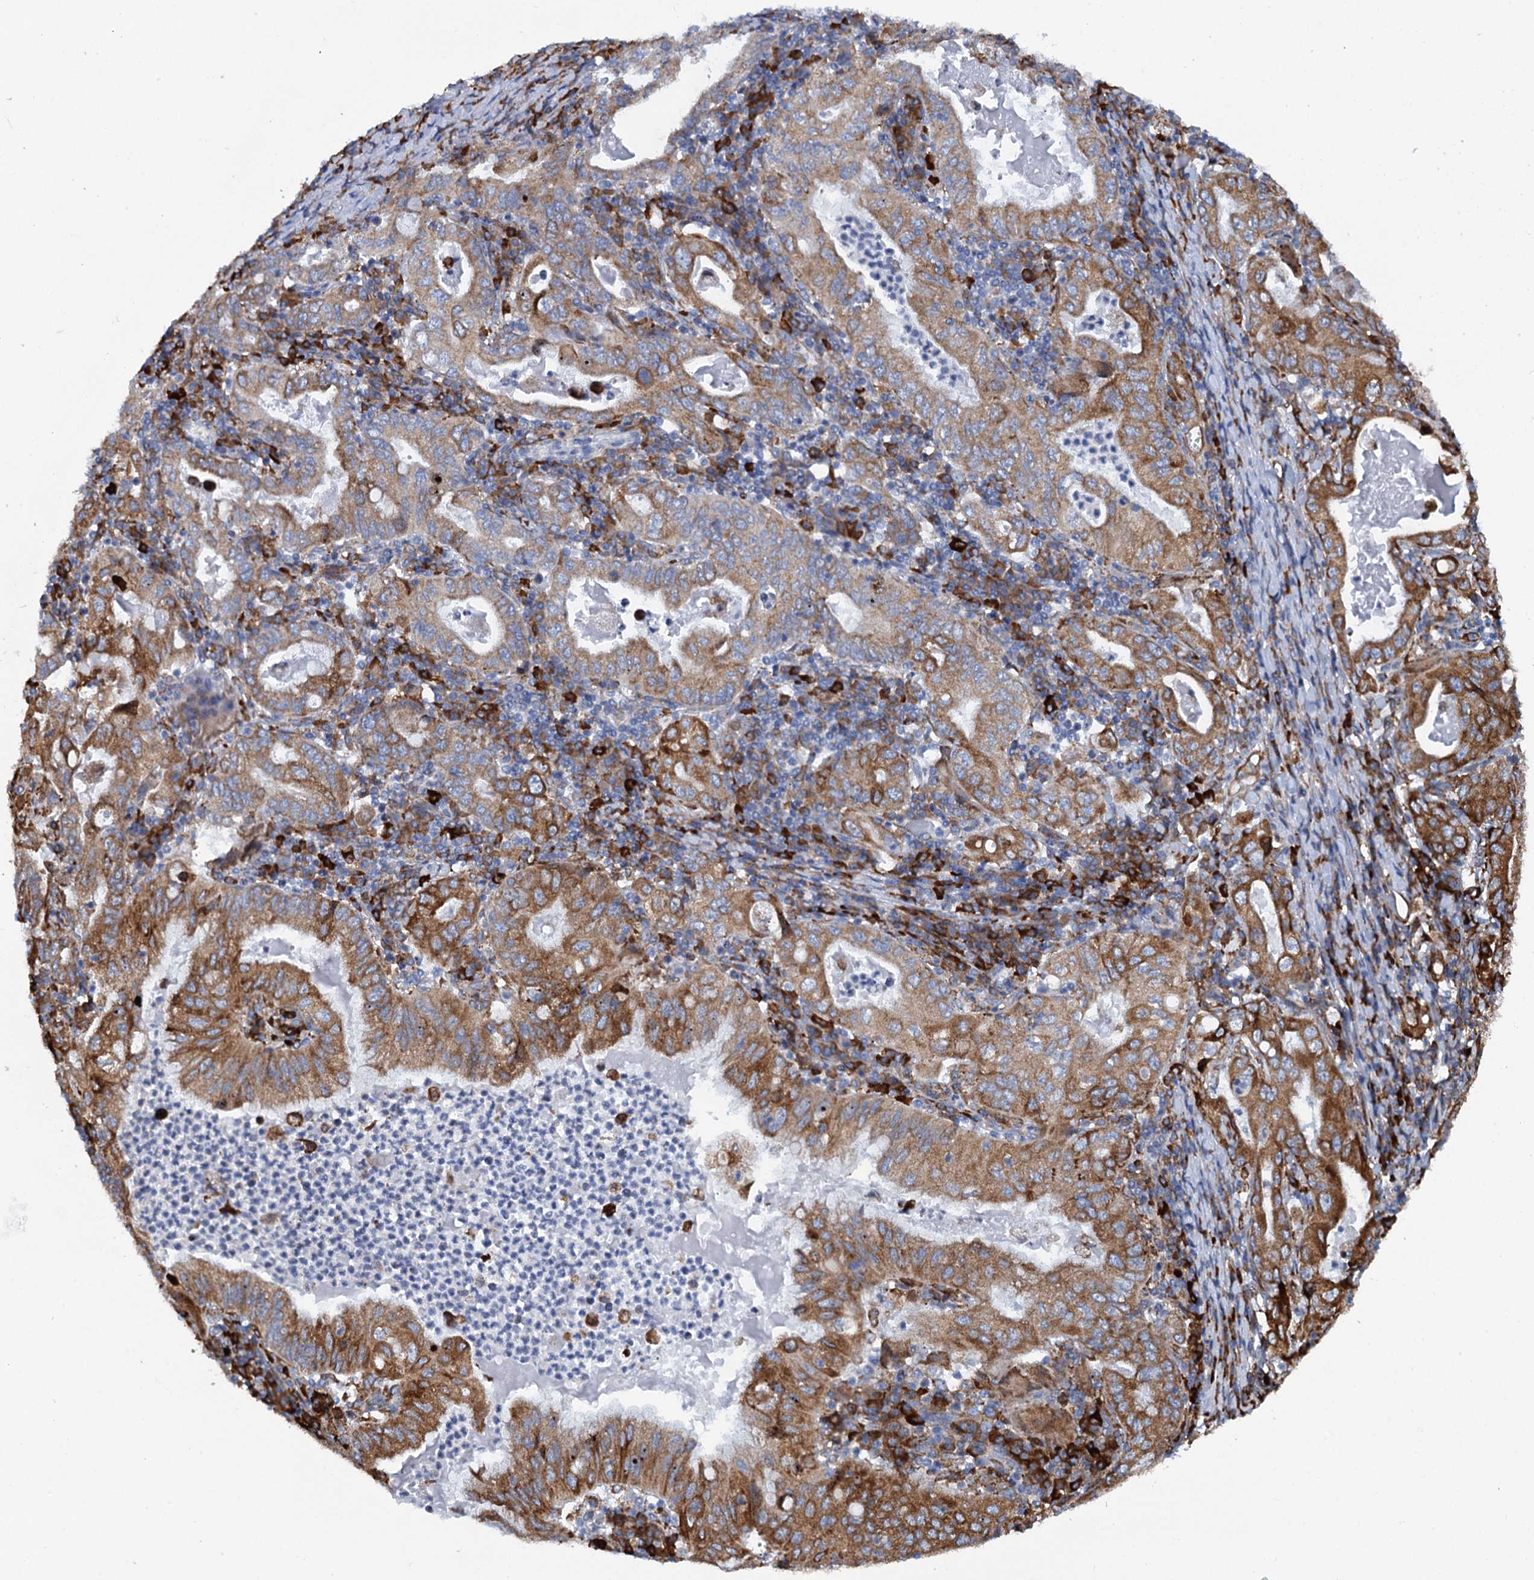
{"staining": {"intensity": "moderate", "quantity": ">75%", "location": "cytoplasmic/membranous"}, "tissue": "stomach cancer", "cell_type": "Tumor cells", "image_type": "cancer", "snomed": [{"axis": "morphology", "description": "Normal tissue, NOS"}, {"axis": "morphology", "description": "Adenocarcinoma, NOS"}, {"axis": "topography", "description": "Esophagus"}, {"axis": "topography", "description": "Stomach, upper"}, {"axis": "topography", "description": "Peripheral nerve tissue"}], "caption": "An immunohistochemistry micrograph of tumor tissue is shown. Protein staining in brown highlights moderate cytoplasmic/membranous positivity in stomach cancer within tumor cells.", "gene": "SHE", "patient": {"sex": "male", "age": 62}}